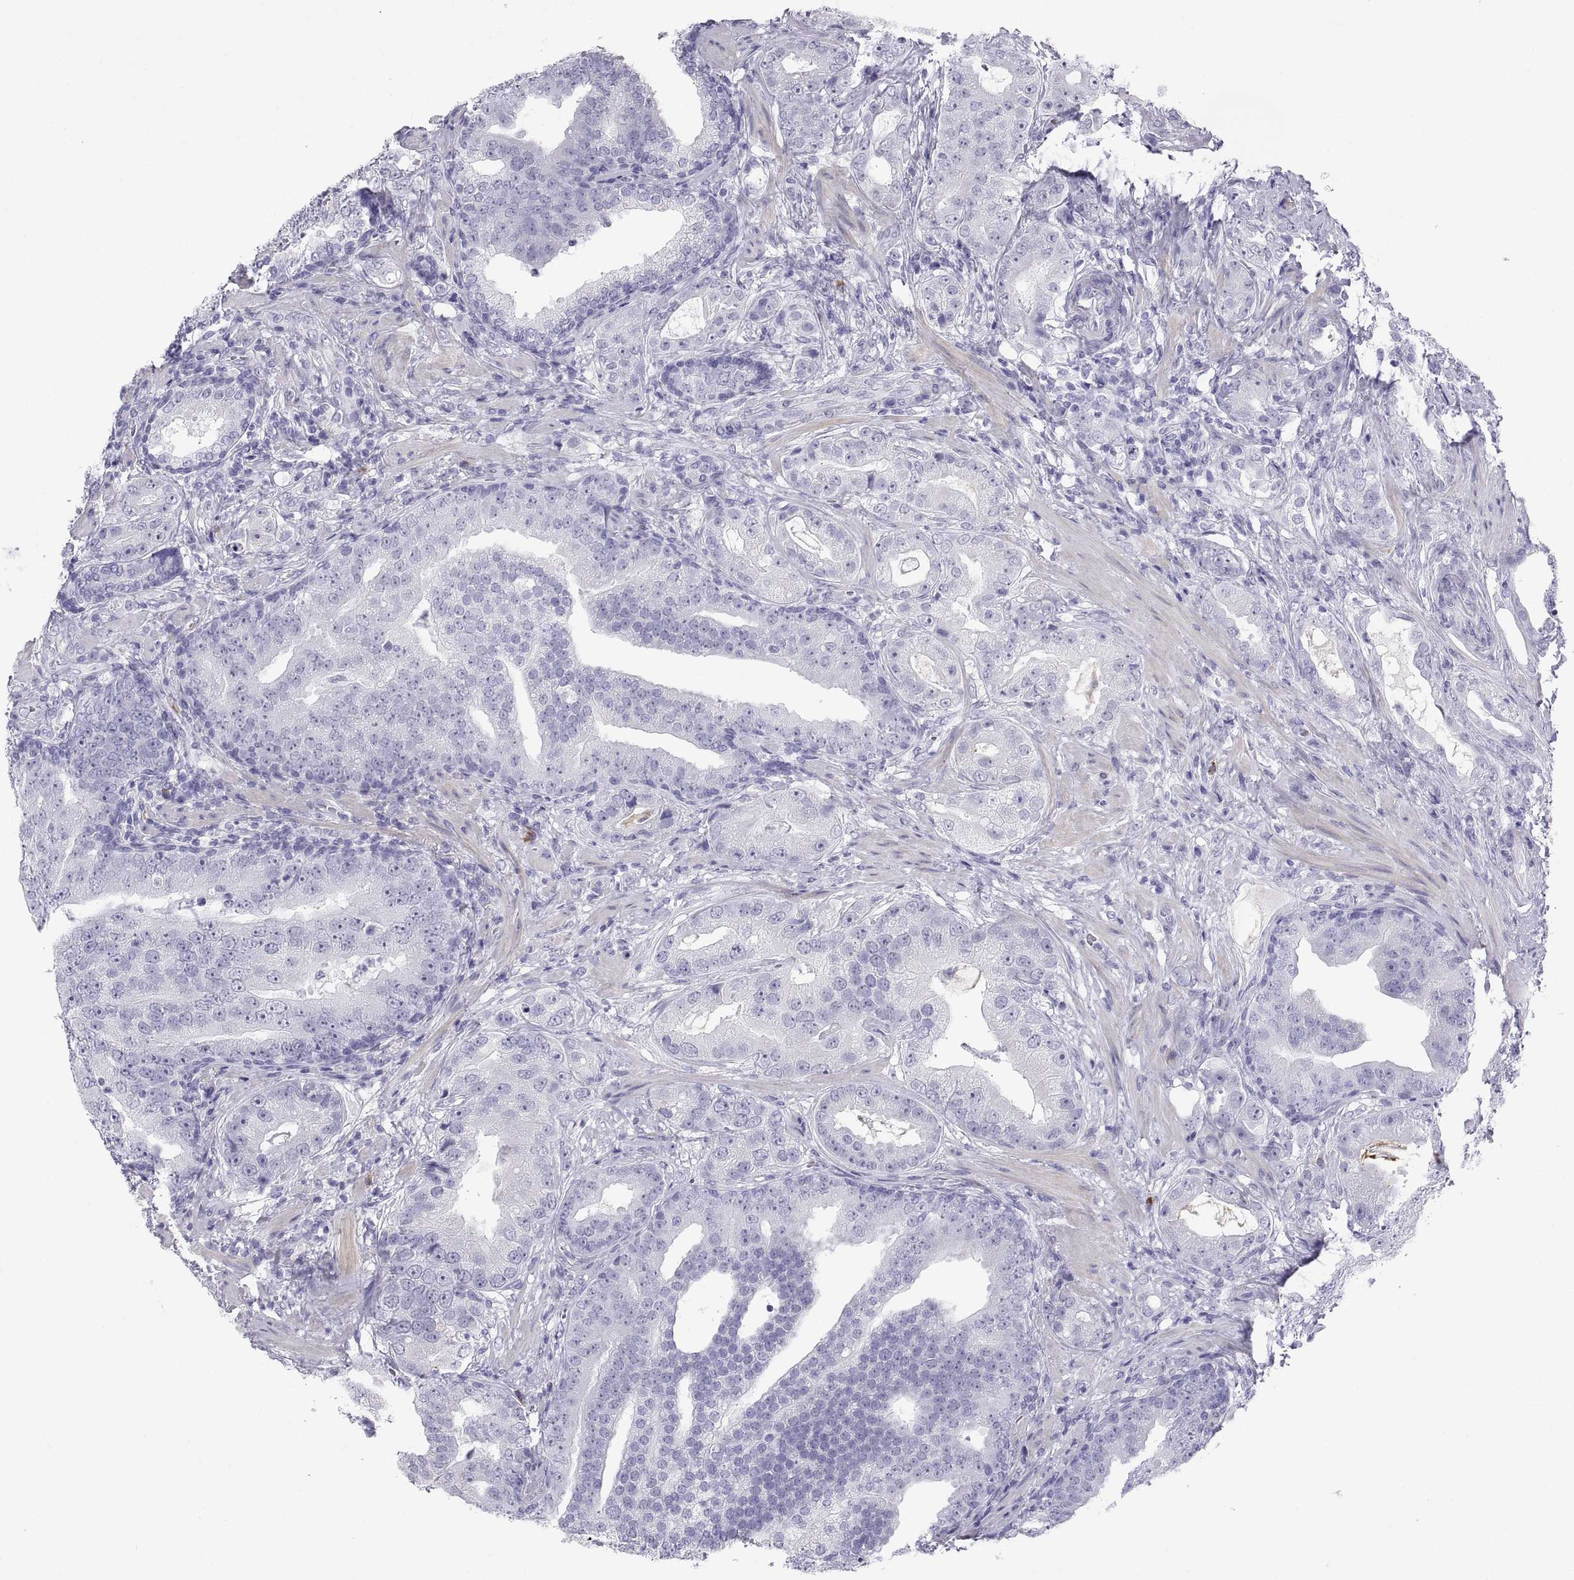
{"staining": {"intensity": "negative", "quantity": "none", "location": "none"}, "tissue": "prostate cancer", "cell_type": "Tumor cells", "image_type": "cancer", "snomed": [{"axis": "morphology", "description": "Adenocarcinoma, NOS"}, {"axis": "topography", "description": "Prostate"}], "caption": "An IHC micrograph of prostate adenocarcinoma is shown. There is no staining in tumor cells of prostate adenocarcinoma.", "gene": "CT47A10", "patient": {"sex": "male", "age": 57}}